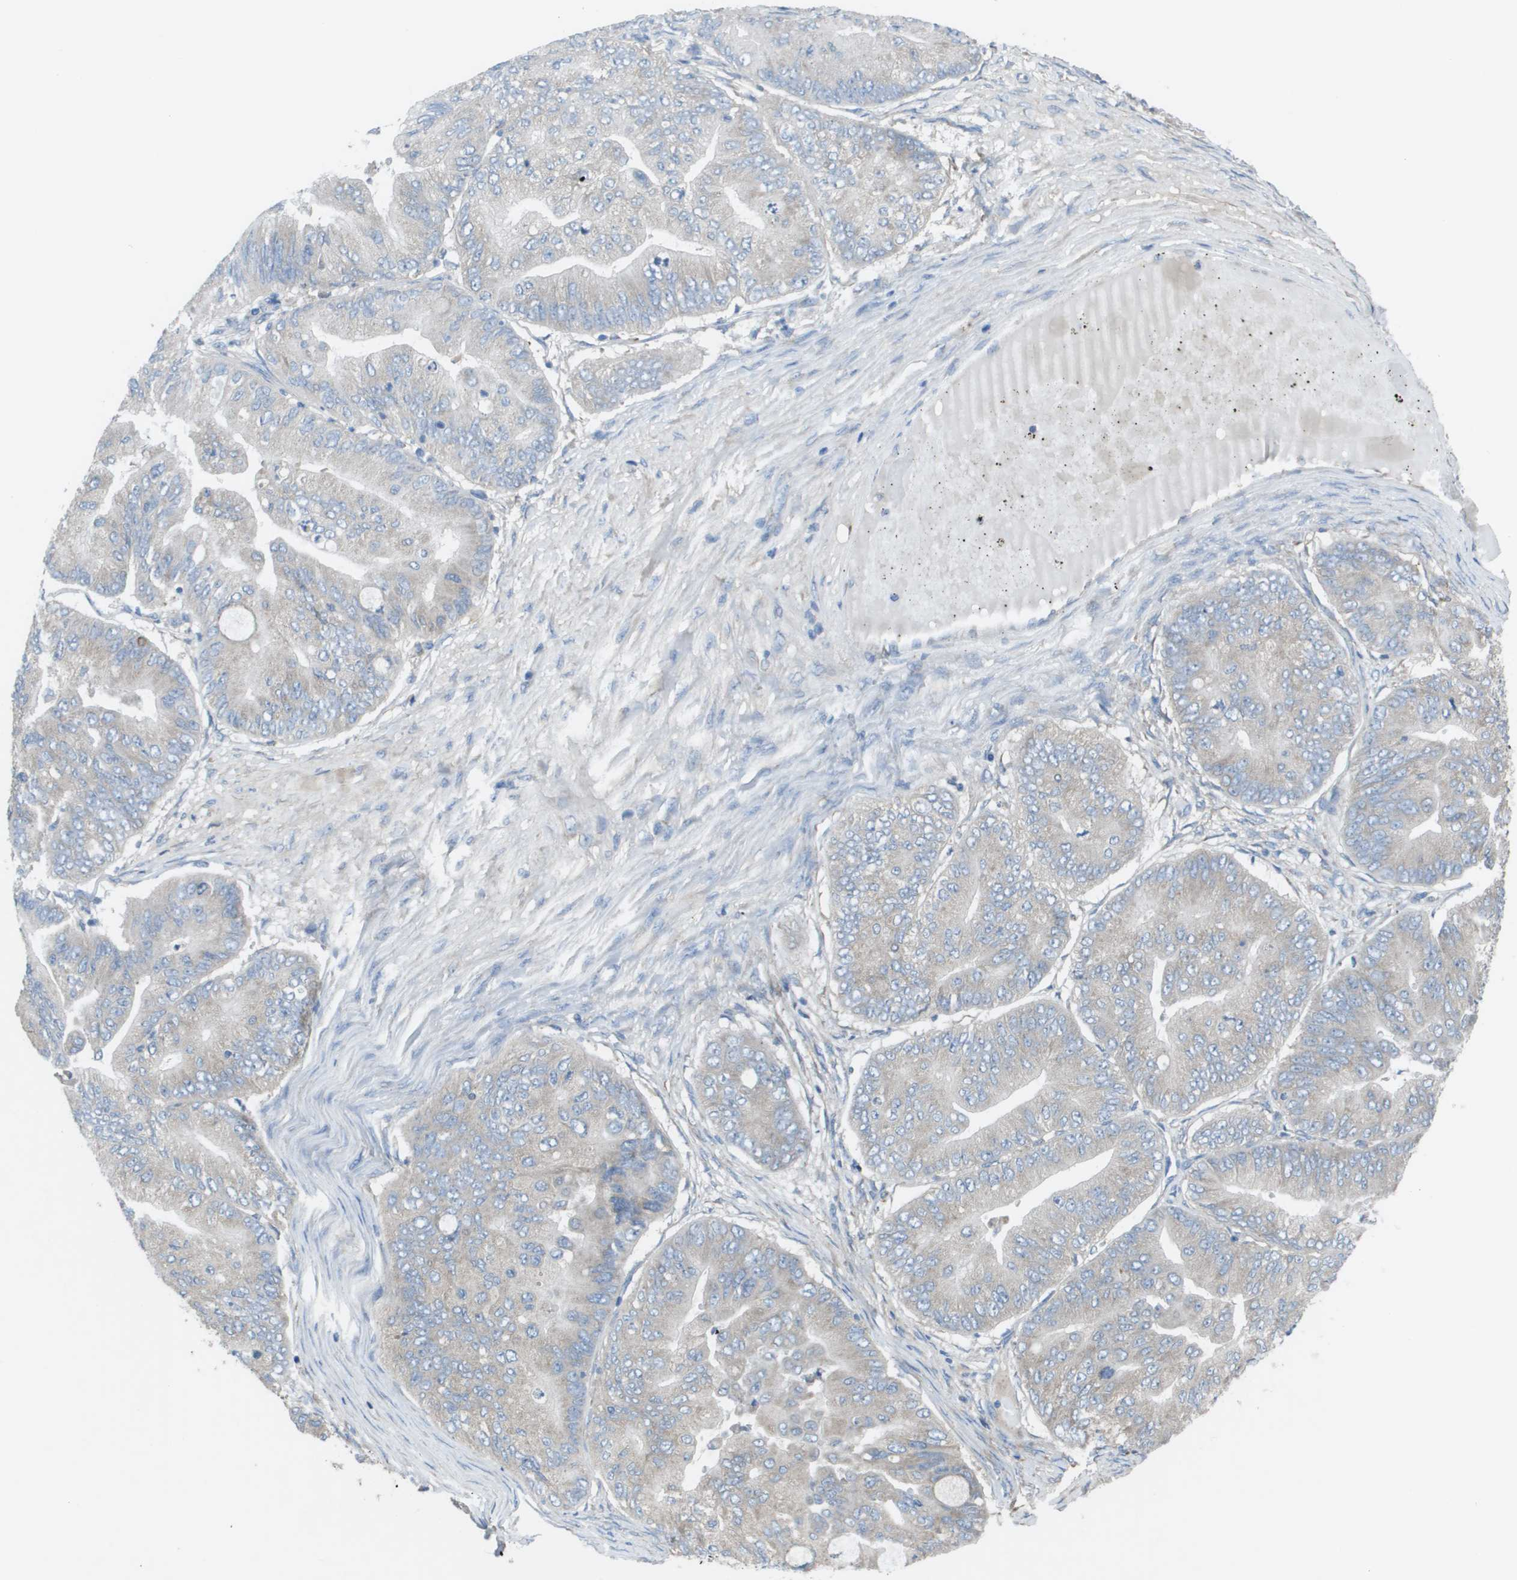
{"staining": {"intensity": "negative", "quantity": "none", "location": "none"}, "tissue": "ovarian cancer", "cell_type": "Tumor cells", "image_type": "cancer", "snomed": [{"axis": "morphology", "description": "Cystadenocarcinoma, mucinous, NOS"}, {"axis": "topography", "description": "Ovary"}], "caption": "High power microscopy histopathology image of an IHC histopathology image of ovarian mucinous cystadenocarcinoma, revealing no significant positivity in tumor cells.", "gene": "CLCN2", "patient": {"sex": "female", "age": 61}}